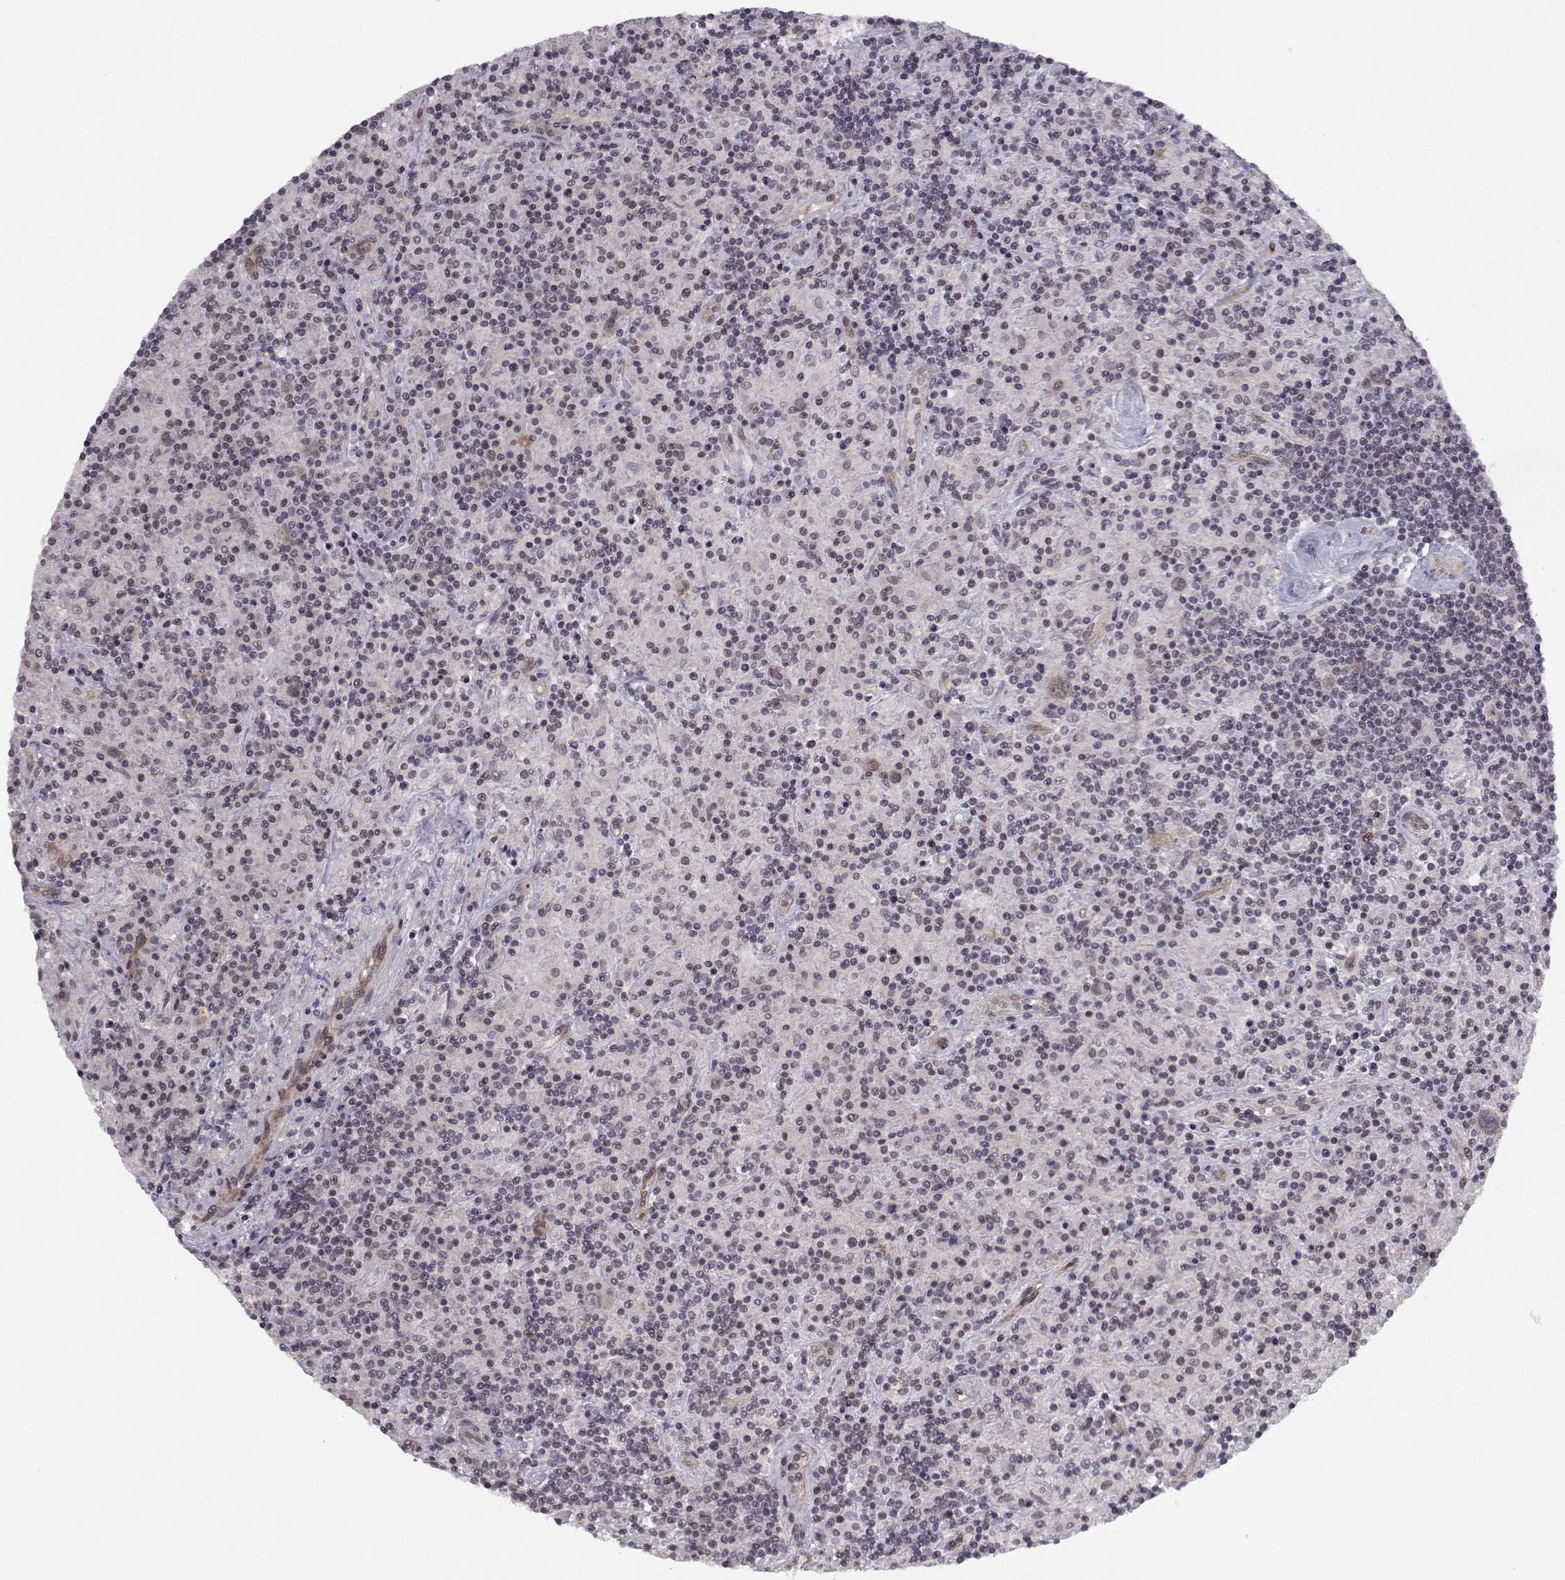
{"staining": {"intensity": "negative", "quantity": "none", "location": "none"}, "tissue": "lymphoma", "cell_type": "Tumor cells", "image_type": "cancer", "snomed": [{"axis": "morphology", "description": "Hodgkin's disease, NOS"}, {"axis": "topography", "description": "Lymph node"}], "caption": "An immunohistochemistry (IHC) histopathology image of lymphoma is shown. There is no staining in tumor cells of lymphoma.", "gene": "KIF13B", "patient": {"sex": "male", "age": 70}}